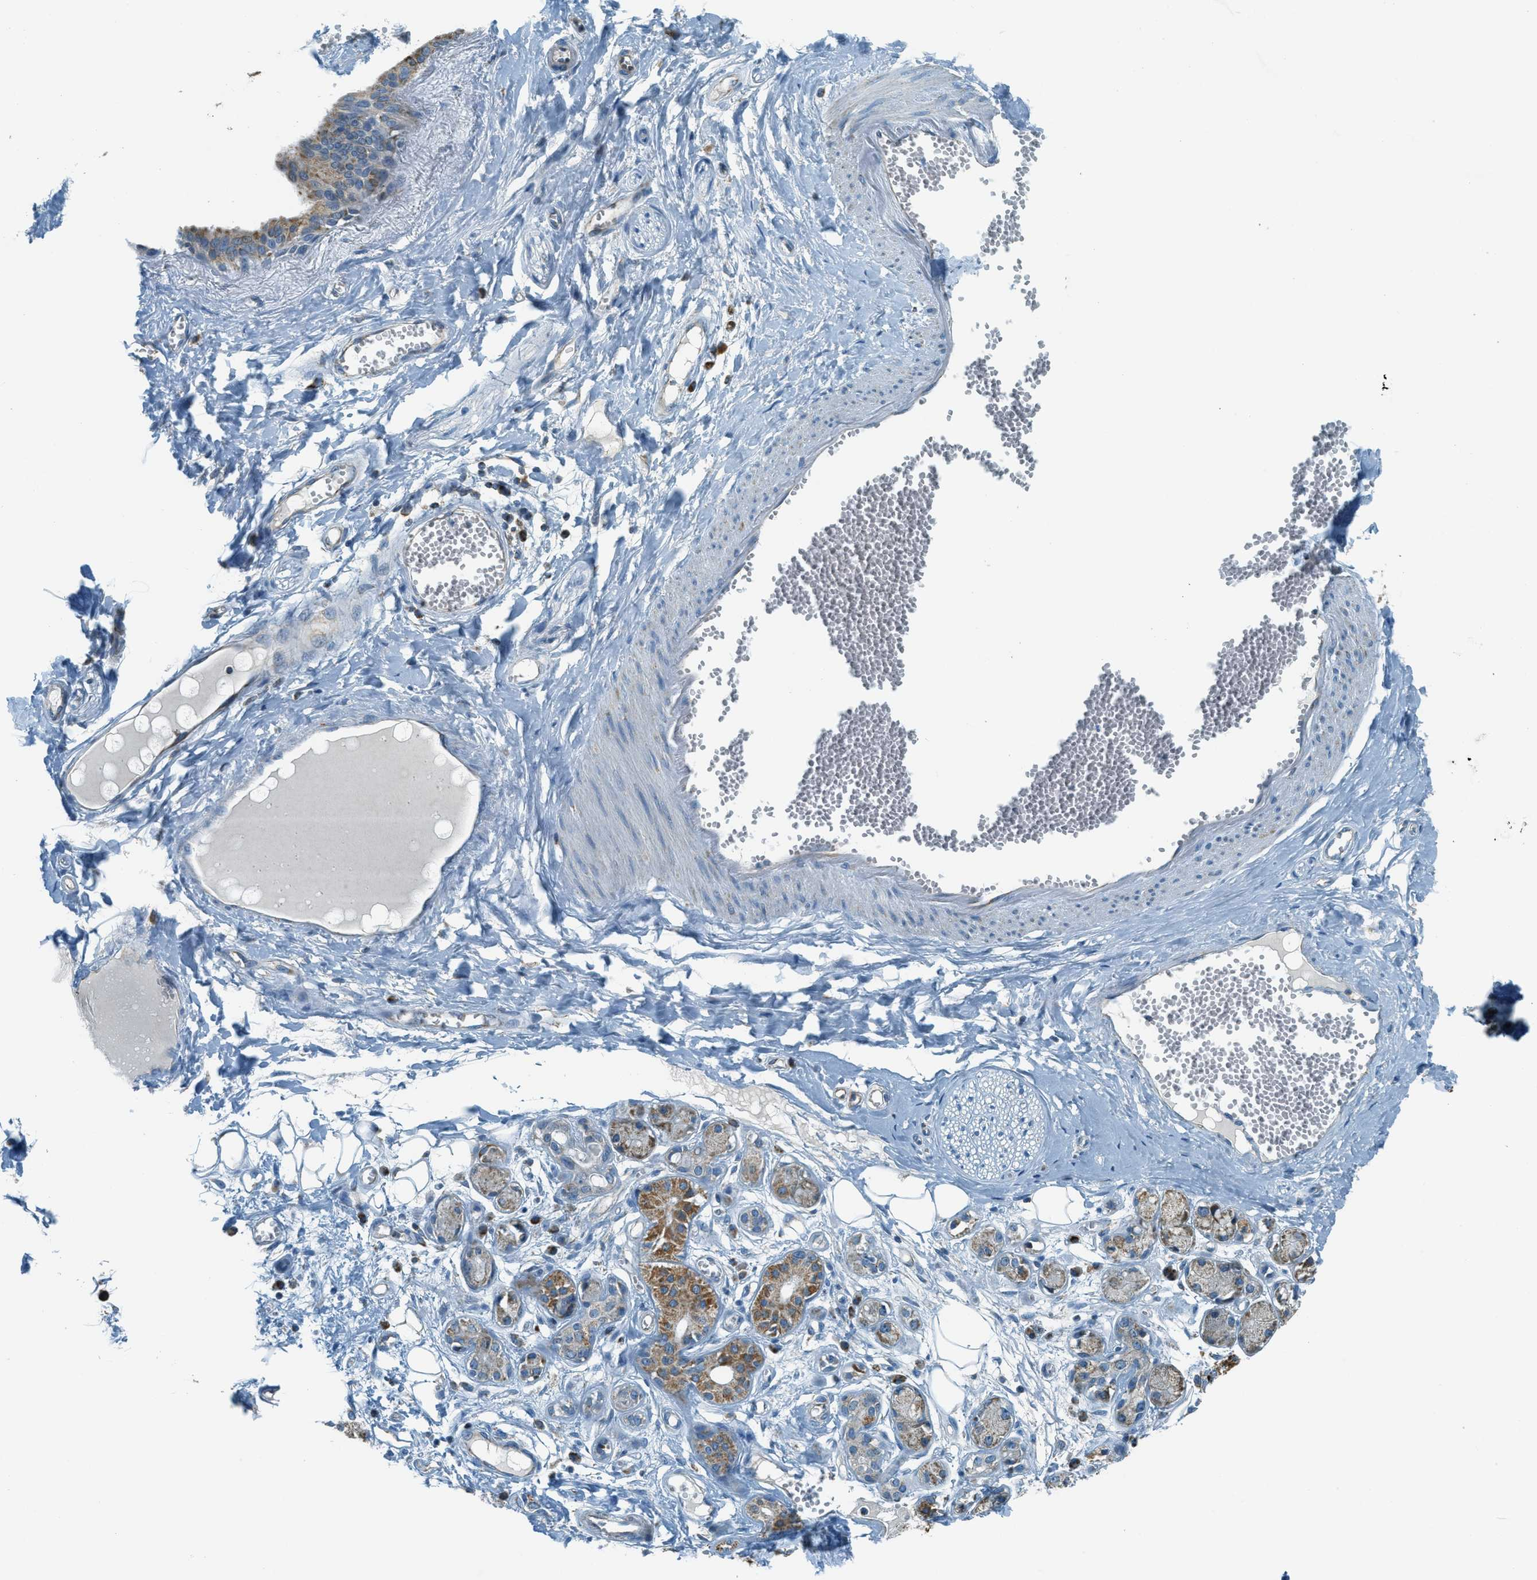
{"staining": {"intensity": "negative", "quantity": "none", "location": "none"}, "tissue": "adipose tissue", "cell_type": "Adipocytes", "image_type": "normal", "snomed": [{"axis": "morphology", "description": "Normal tissue, NOS"}, {"axis": "morphology", "description": "Inflammation, NOS"}, {"axis": "topography", "description": "Salivary gland"}, {"axis": "topography", "description": "Peripheral nerve tissue"}], "caption": "High power microscopy image of an immunohistochemistry histopathology image of unremarkable adipose tissue, revealing no significant staining in adipocytes.", "gene": "CHST15", "patient": {"sex": "female", "age": 75}}